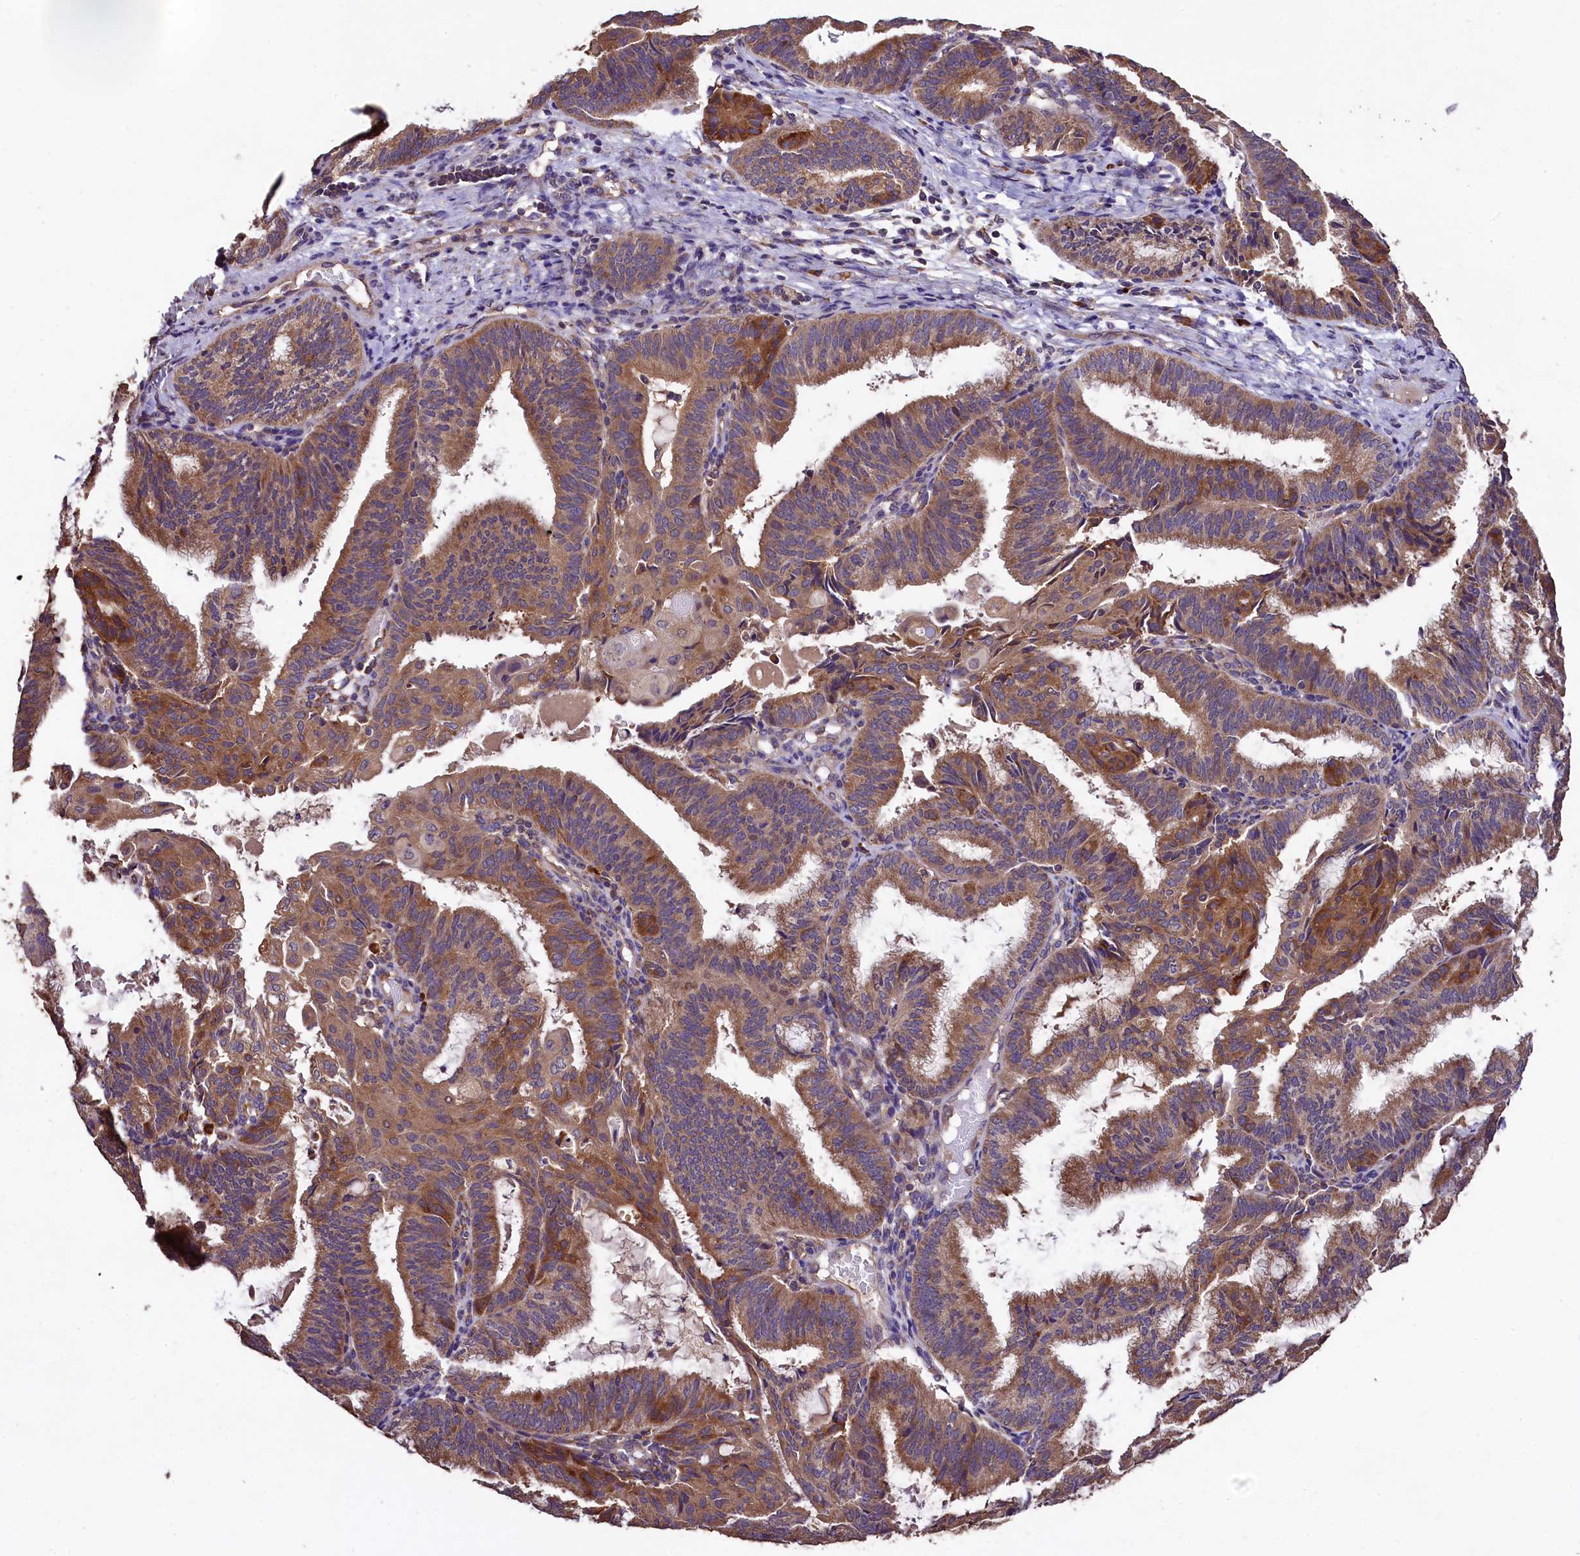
{"staining": {"intensity": "moderate", "quantity": ">75%", "location": "cytoplasmic/membranous"}, "tissue": "endometrial cancer", "cell_type": "Tumor cells", "image_type": "cancer", "snomed": [{"axis": "morphology", "description": "Adenocarcinoma, NOS"}, {"axis": "topography", "description": "Endometrium"}], "caption": "Human adenocarcinoma (endometrial) stained for a protein (brown) demonstrates moderate cytoplasmic/membranous positive expression in approximately >75% of tumor cells.", "gene": "ENKD1", "patient": {"sex": "female", "age": 49}}